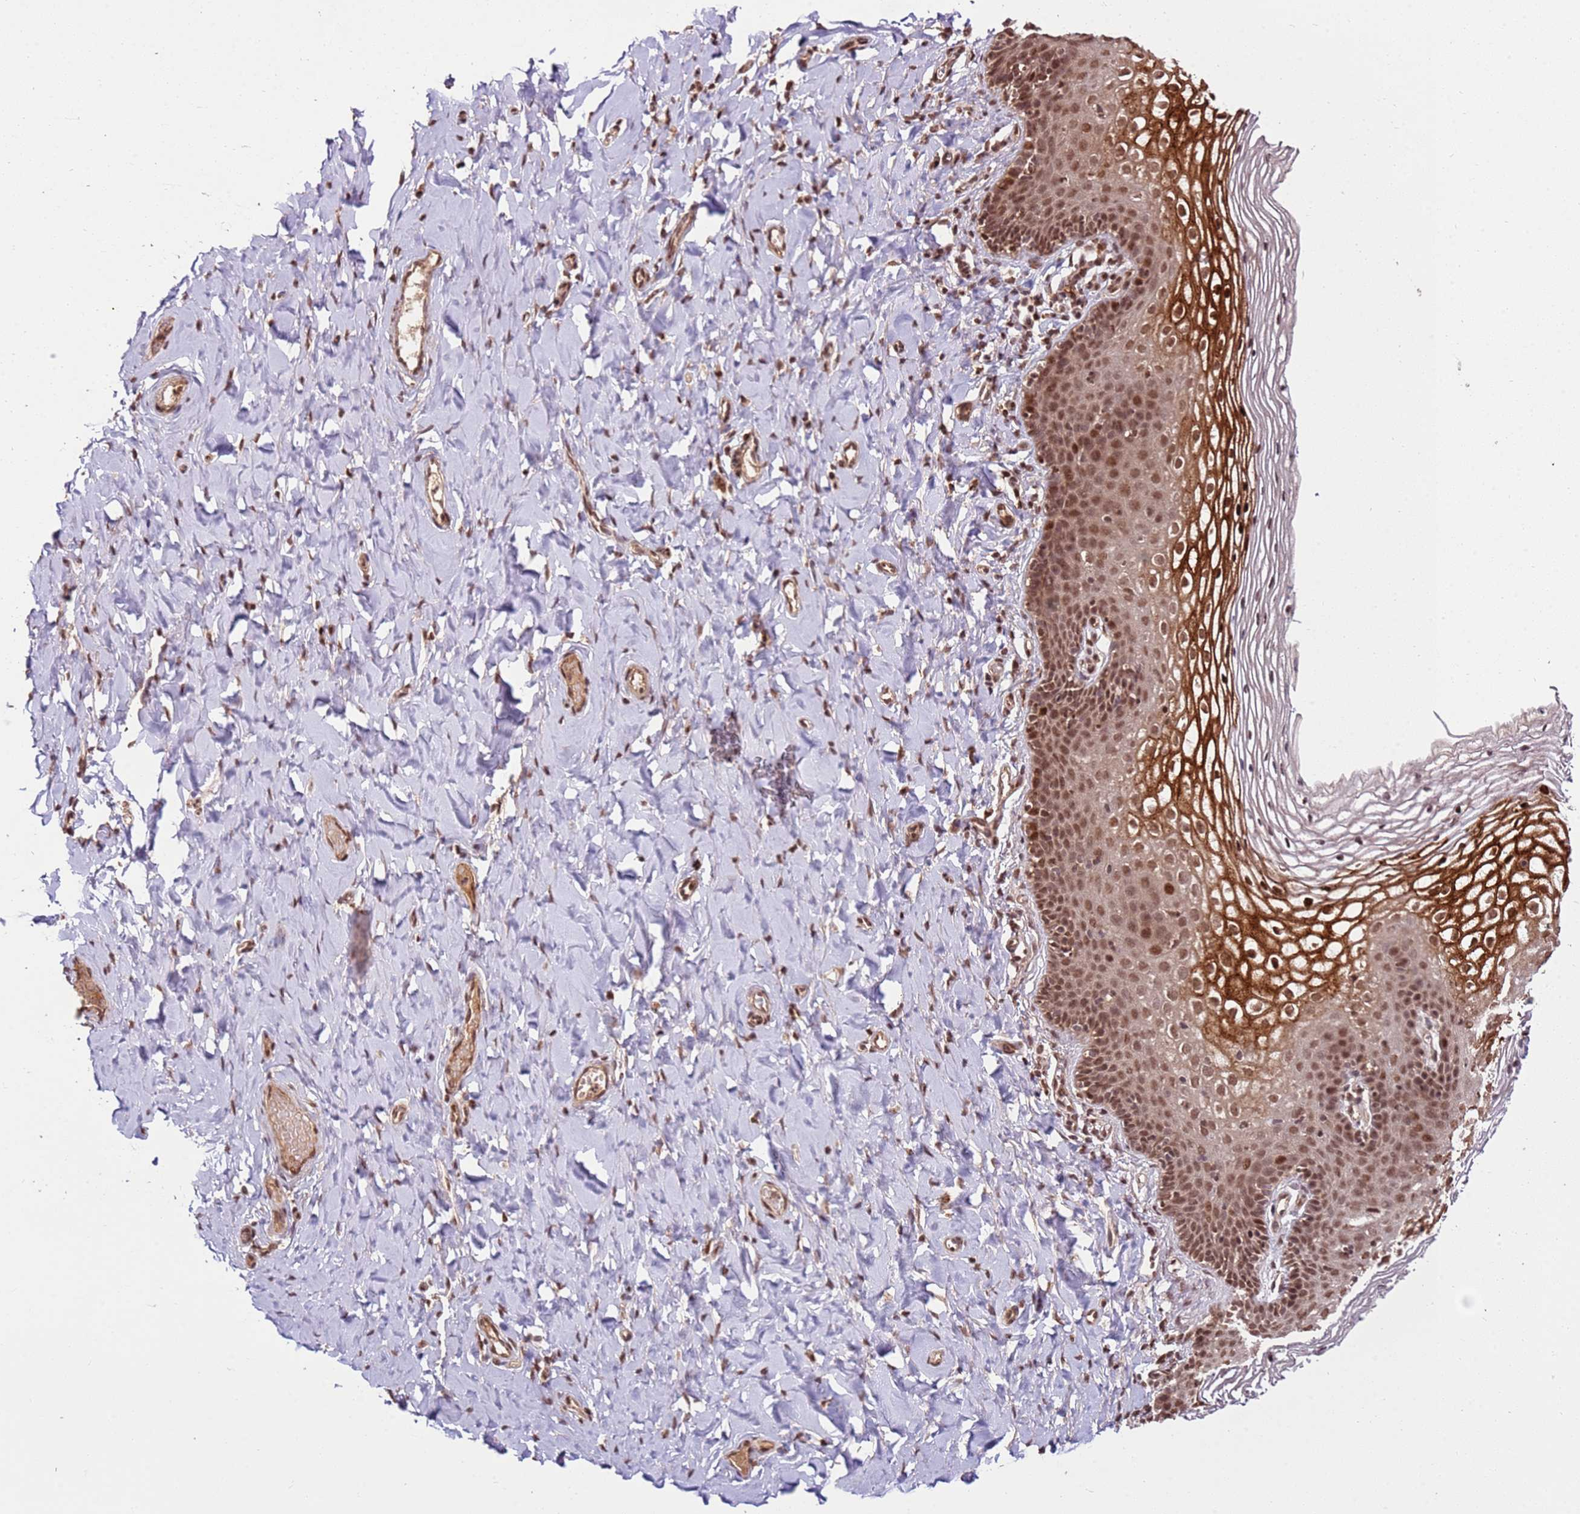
{"staining": {"intensity": "strong", "quantity": ">75%", "location": "cytoplasmic/membranous,nuclear"}, "tissue": "vagina", "cell_type": "Squamous epithelial cells", "image_type": "normal", "snomed": [{"axis": "morphology", "description": "Normal tissue, NOS"}, {"axis": "topography", "description": "Vagina"}], "caption": "The immunohistochemical stain shows strong cytoplasmic/membranous,nuclear staining in squamous epithelial cells of unremarkable vagina. The protein of interest is shown in brown color, while the nuclei are stained blue.", "gene": "ZBTB12", "patient": {"sex": "female", "age": 60}}